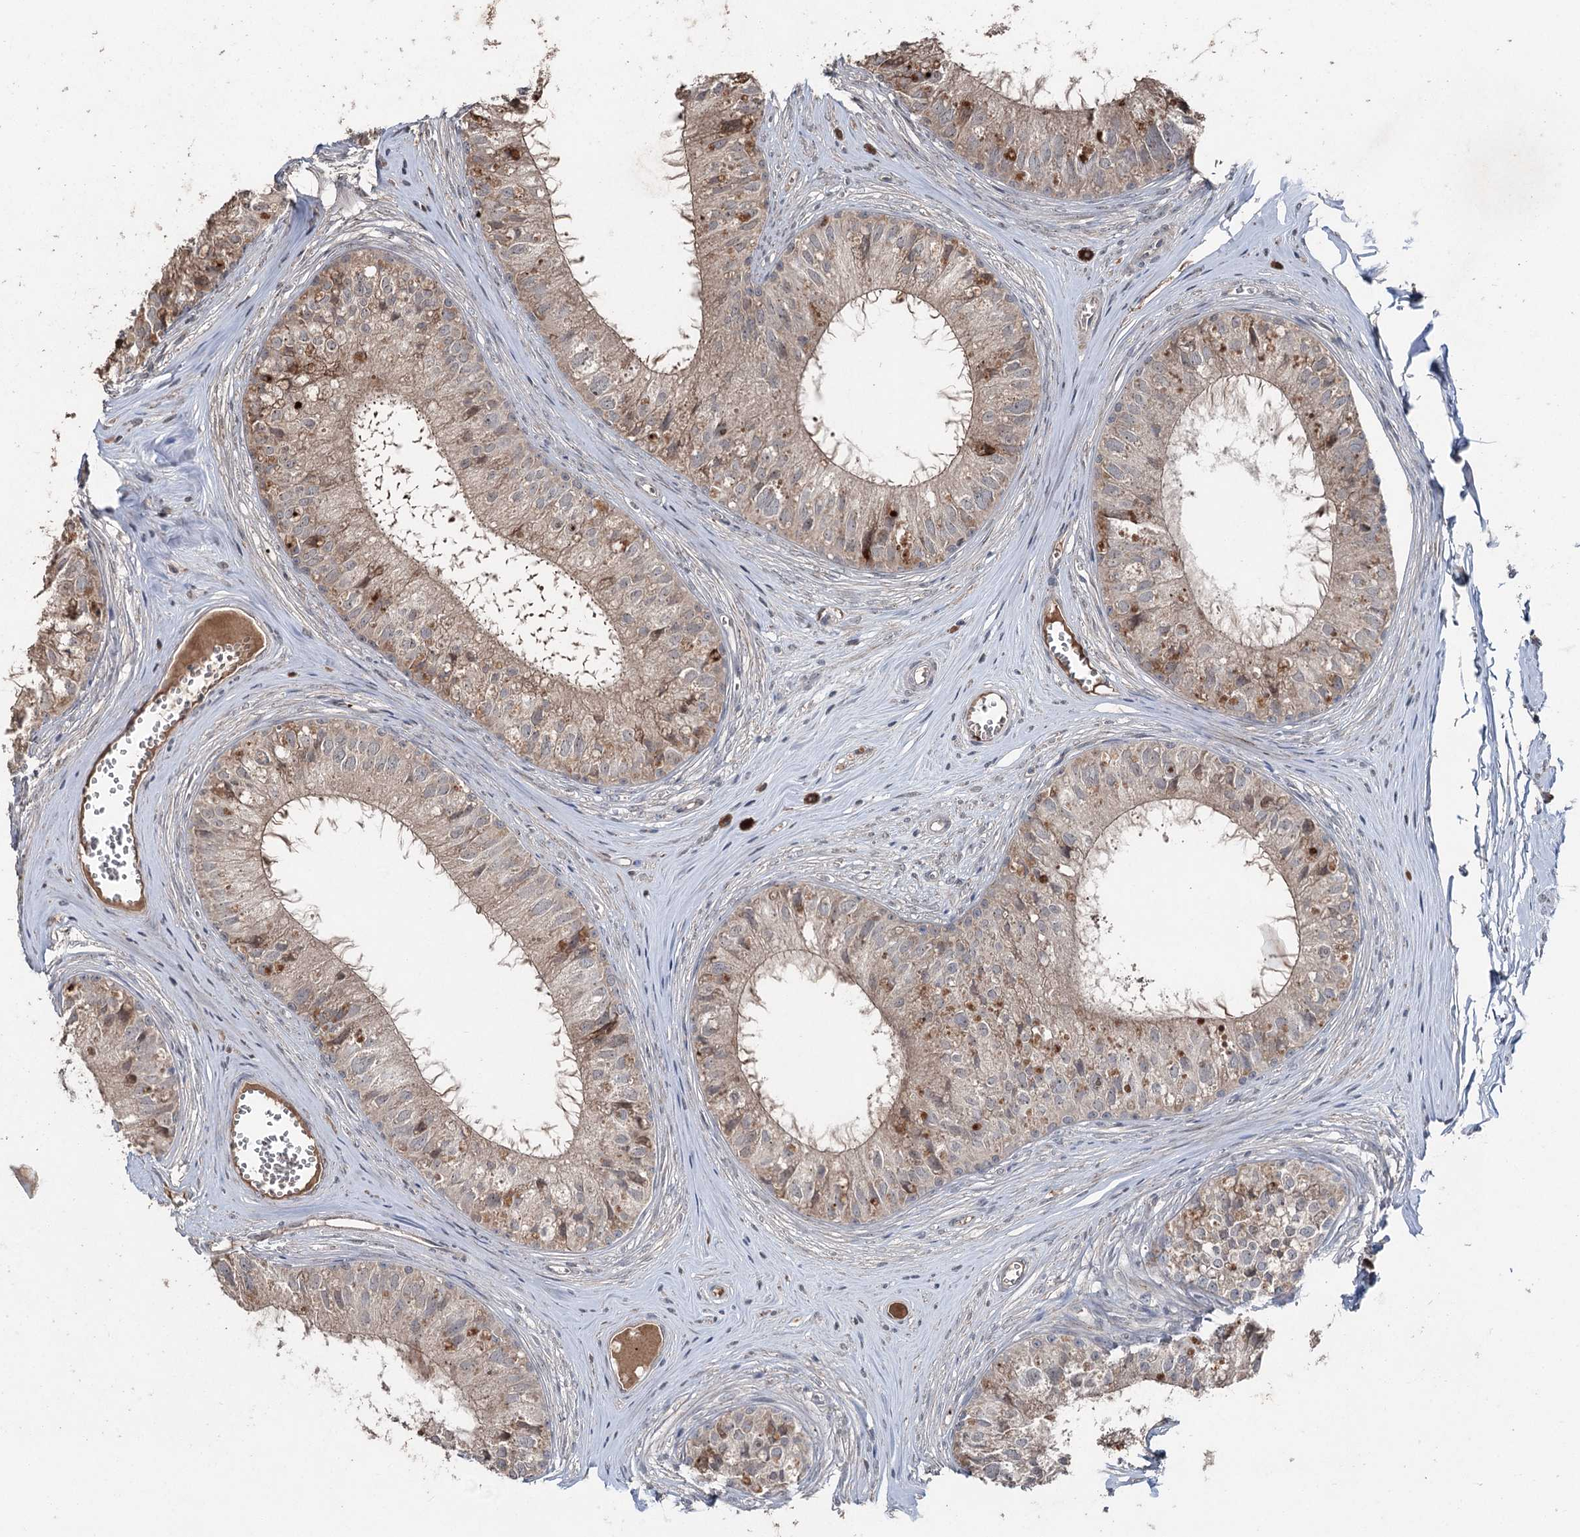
{"staining": {"intensity": "weak", "quantity": "25%-75%", "location": "cytoplasmic/membranous"}, "tissue": "epididymis", "cell_type": "Glandular cells", "image_type": "normal", "snomed": [{"axis": "morphology", "description": "Normal tissue, NOS"}, {"axis": "topography", "description": "Epididymis"}], "caption": "A low amount of weak cytoplasmic/membranous expression is present in about 25%-75% of glandular cells in unremarkable epididymis.", "gene": "MAPK8IP2", "patient": {"sex": "male", "age": 36}}